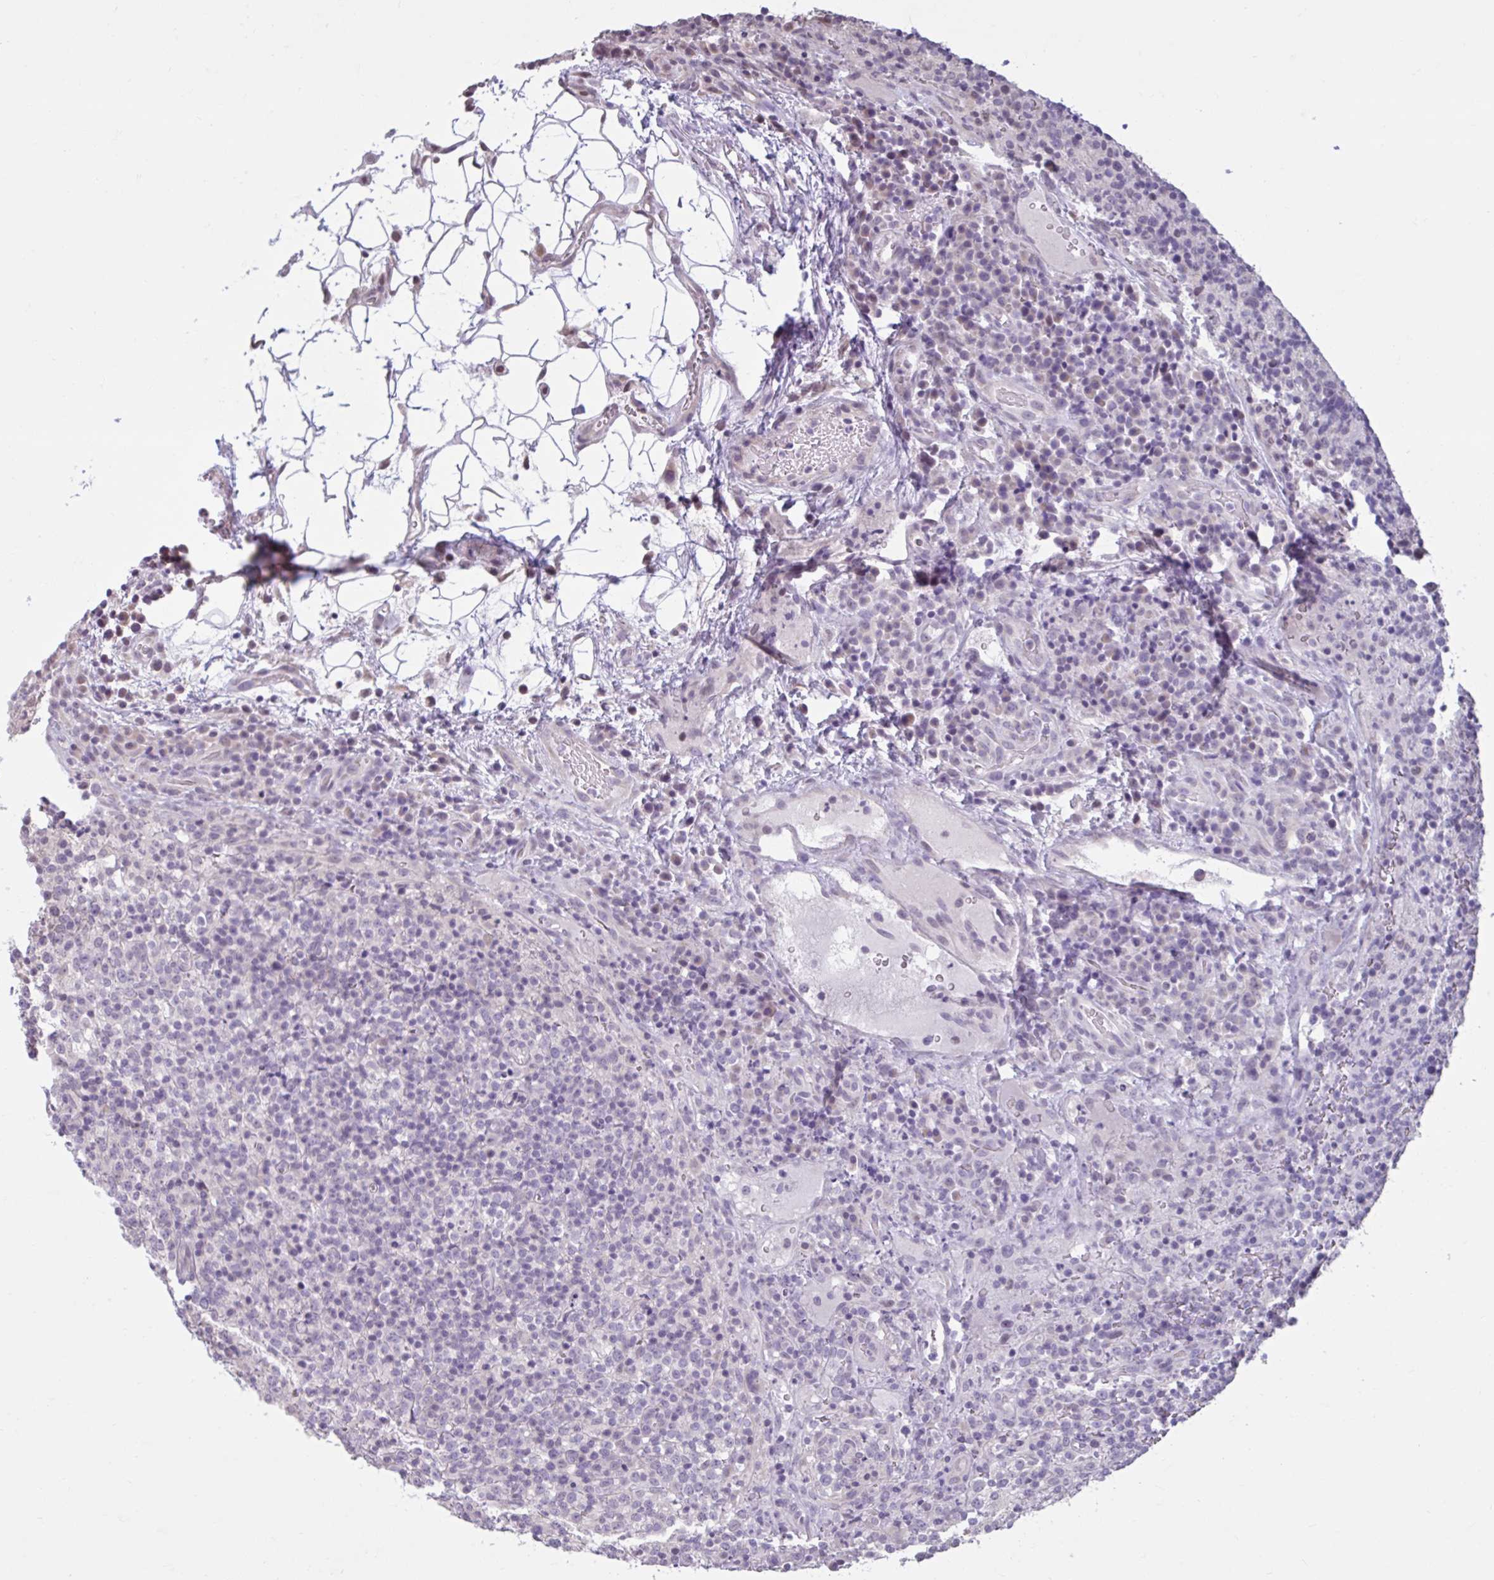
{"staining": {"intensity": "negative", "quantity": "none", "location": "none"}, "tissue": "lymphoma", "cell_type": "Tumor cells", "image_type": "cancer", "snomed": [{"axis": "morphology", "description": "Malignant lymphoma, non-Hodgkin's type, High grade"}, {"axis": "topography", "description": "Lymph node"}], "caption": "High-grade malignant lymphoma, non-Hodgkin's type stained for a protein using IHC shows no expression tumor cells.", "gene": "CDH19", "patient": {"sex": "male", "age": 54}}